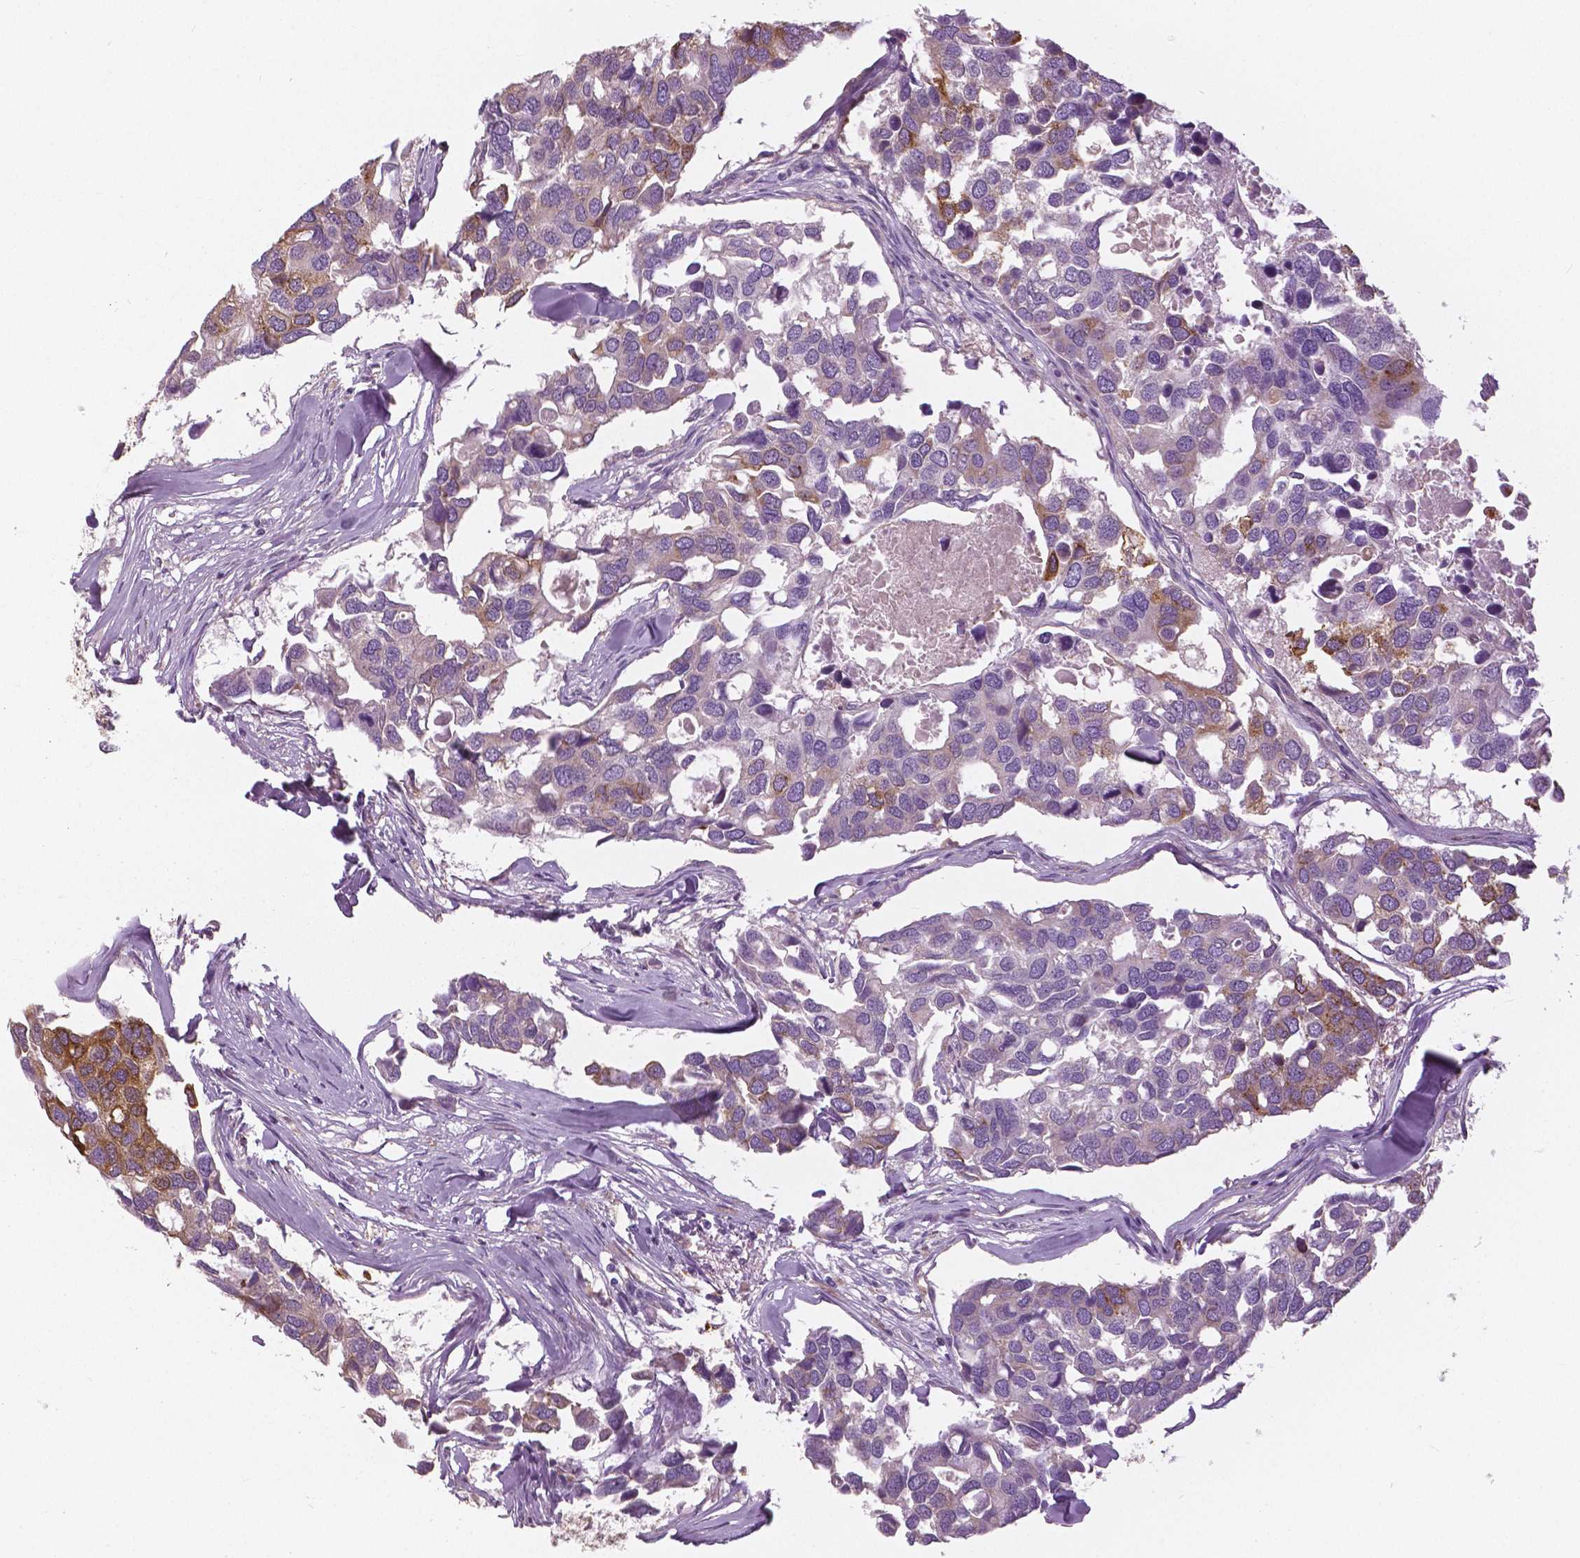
{"staining": {"intensity": "moderate", "quantity": "<25%", "location": "cytoplasmic/membranous"}, "tissue": "breast cancer", "cell_type": "Tumor cells", "image_type": "cancer", "snomed": [{"axis": "morphology", "description": "Duct carcinoma"}, {"axis": "topography", "description": "Breast"}], "caption": "Immunohistochemical staining of human breast cancer (intraductal carcinoma) demonstrates low levels of moderate cytoplasmic/membranous protein staining in about <25% of tumor cells. (Brightfield microscopy of DAB IHC at high magnification).", "gene": "SERPINI1", "patient": {"sex": "female", "age": 83}}